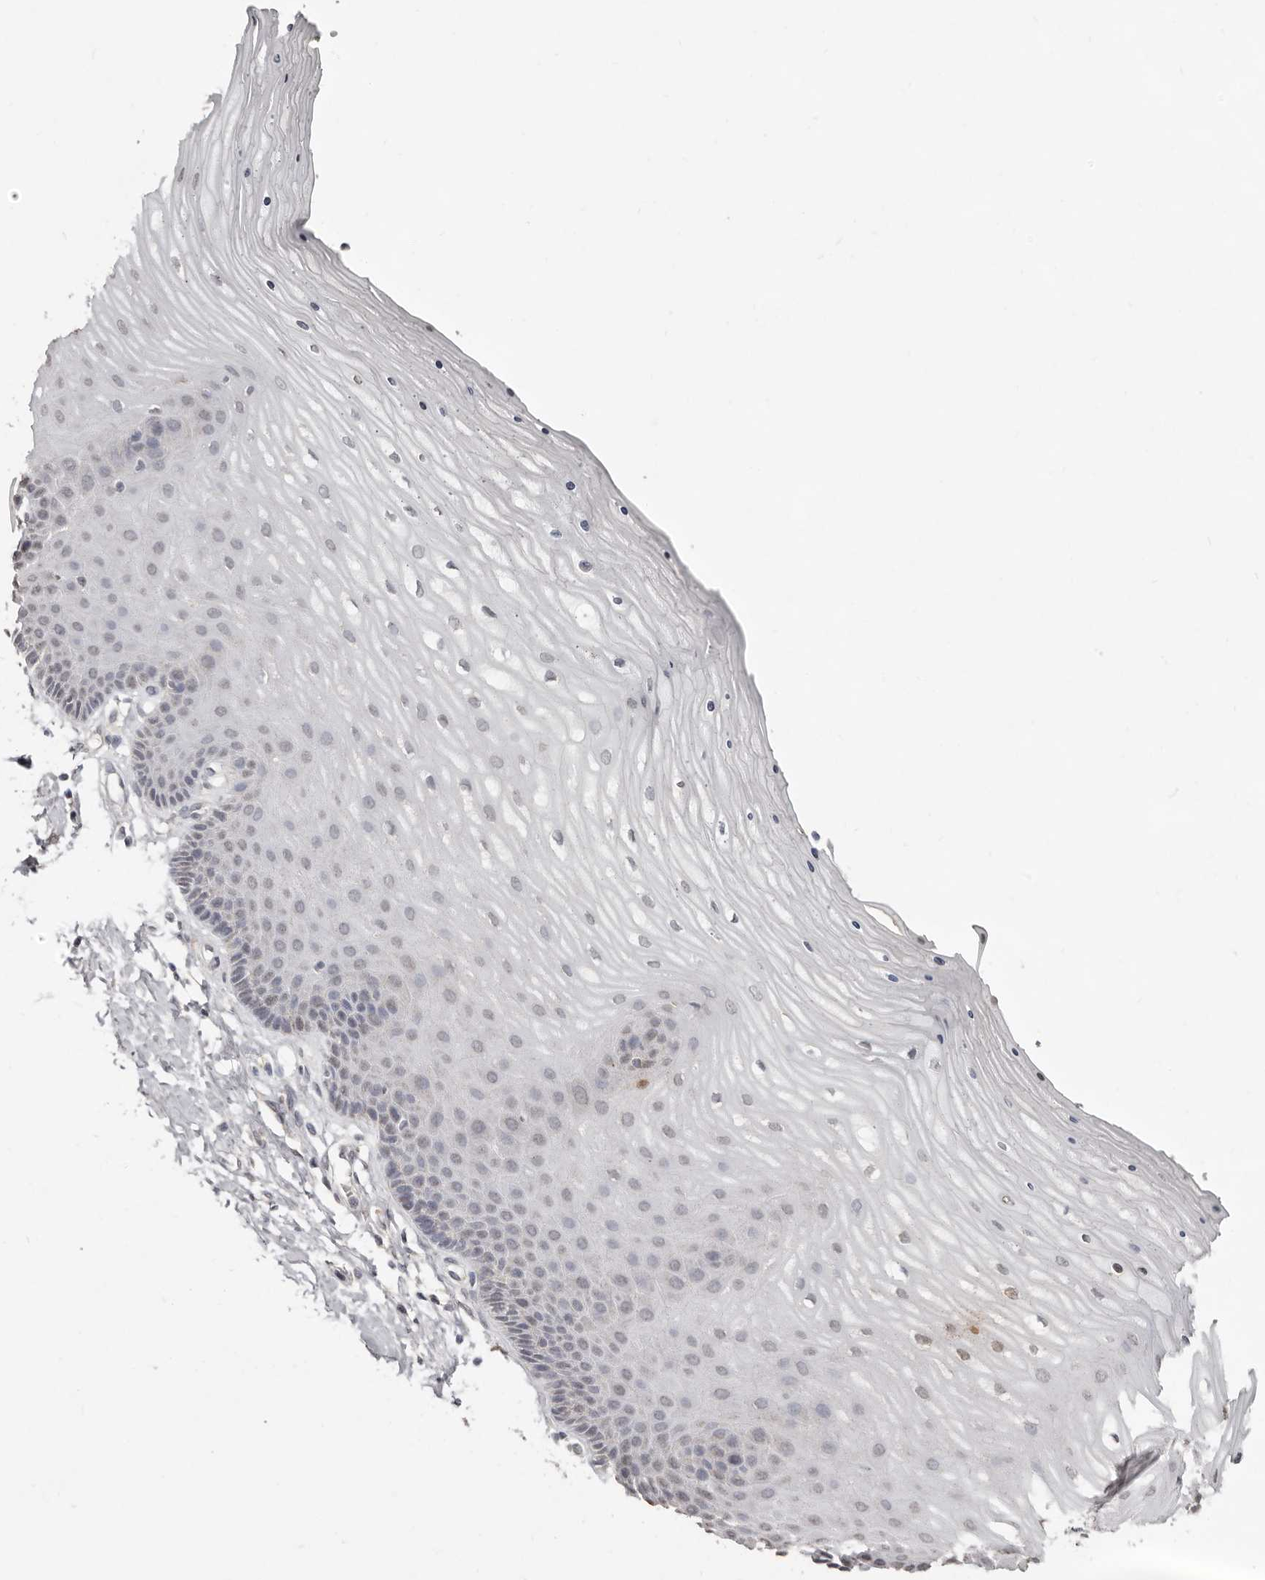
{"staining": {"intensity": "negative", "quantity": "none", "location": "none"}, "tissue": "cervix", "cell_type": "Glandular cells", "image_type": "normal", "snomed": [{"axis": "morphology", "description": "Normal tissue, NOS"}, {"axis": "topography", "description": "Cervix"}], "caption": "Cervix was stained to show a protein in brown. There is no significant expression in glandular cells. Nuclei are stained in blue.", "gene": "LINGO2", "patient": {"sex": "female", "age": 55}}